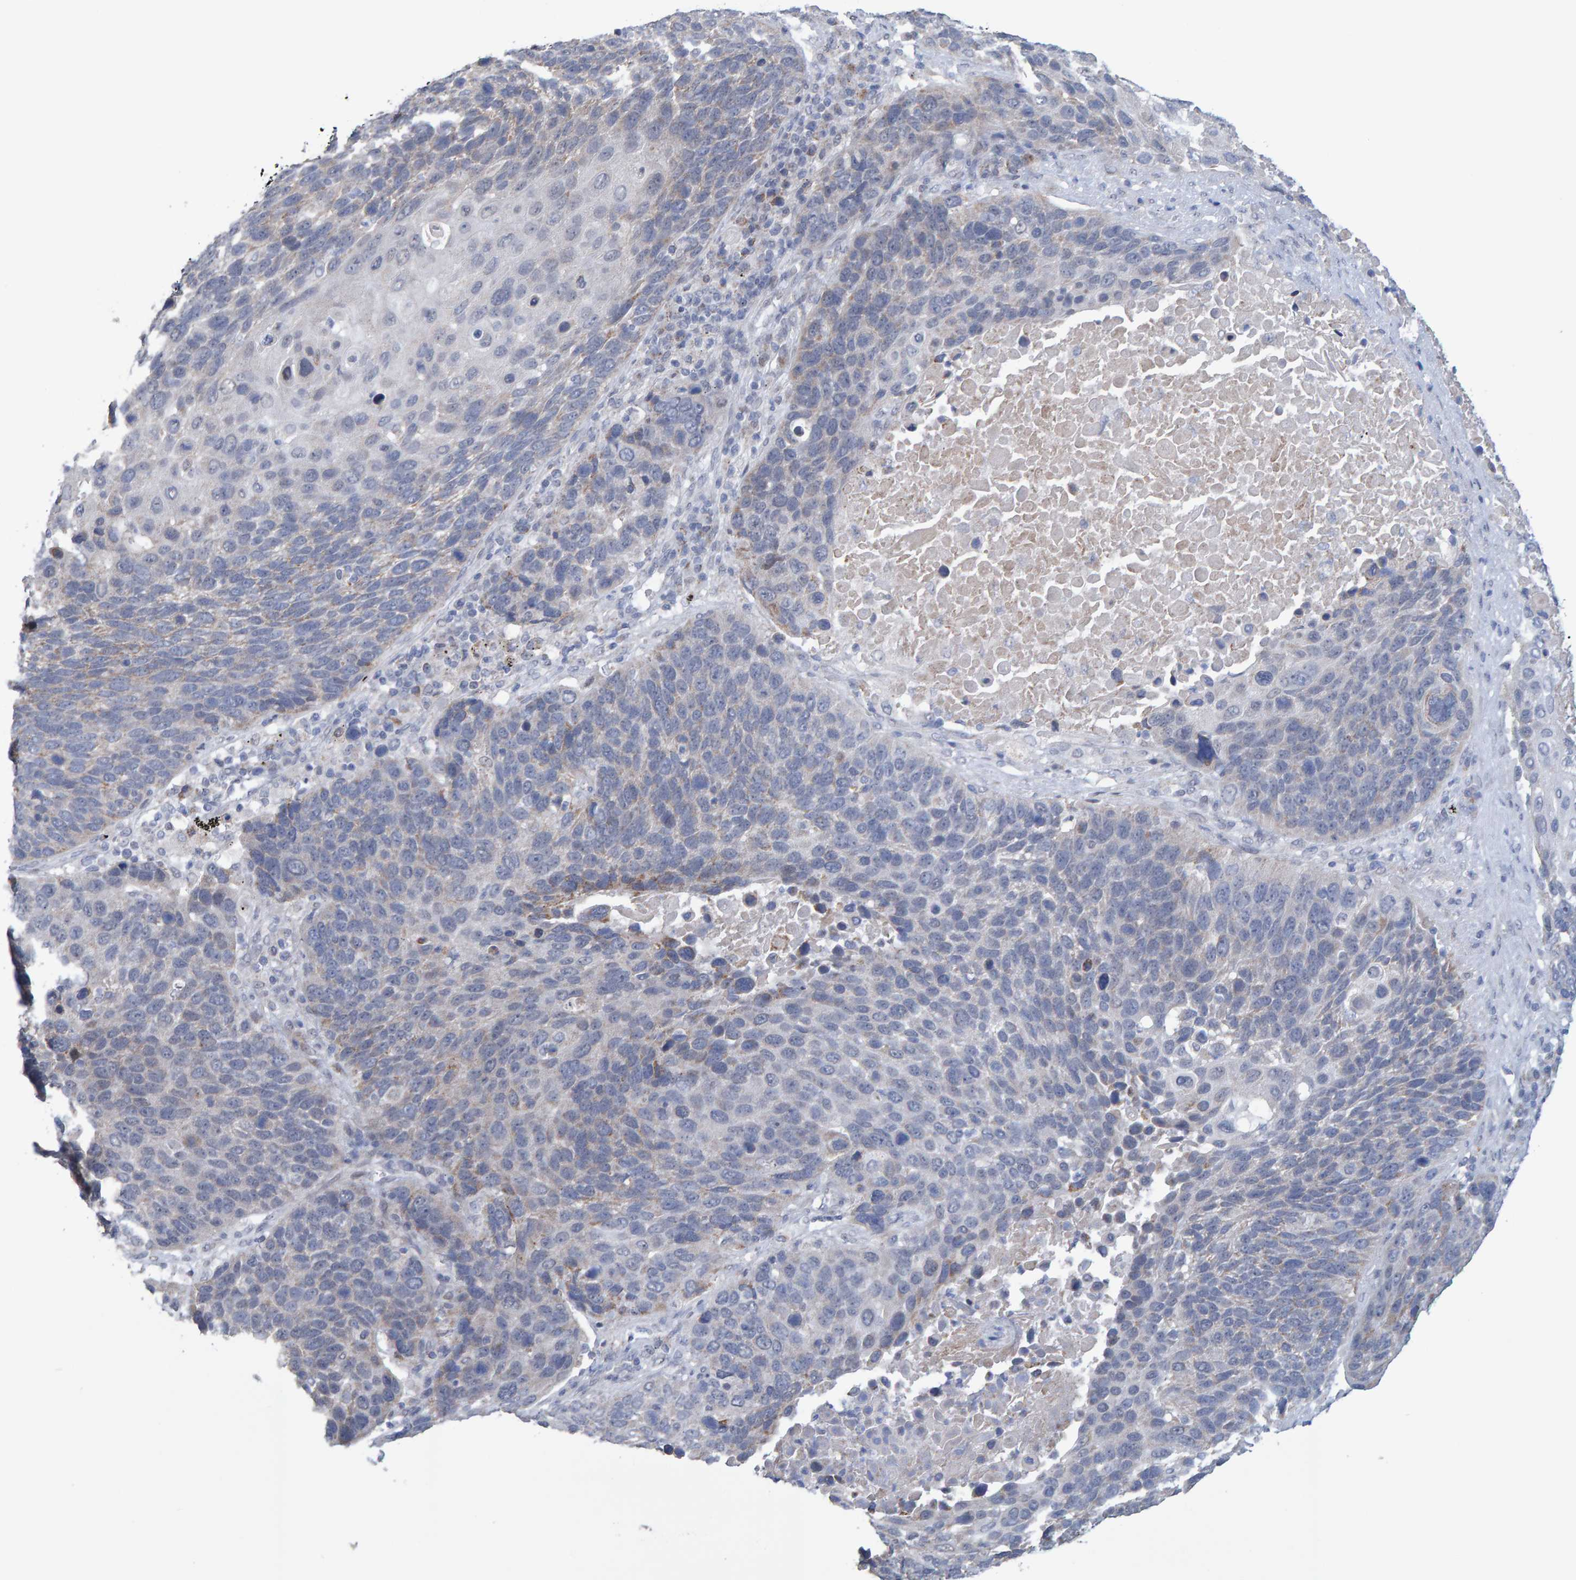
{"staining": {"intensity": "weak", "quantity": "<25%", "location": "cytoplasmic/membranous"}, "tissue": "lung cancer", "cell_type": "Tumor cells", "image_type": "cancer", "snomed": [{"axis": "morphology", "description": "Squamous cell carcinoma, NOS"}, {"axis": "topography", "description": "Lung"}], "caption": "This is an immunohistochemistry image of lung cancer. There is no staining in tumor cells.", "gene": "USP43", "patient": {"sex": "male", "age": 66}}